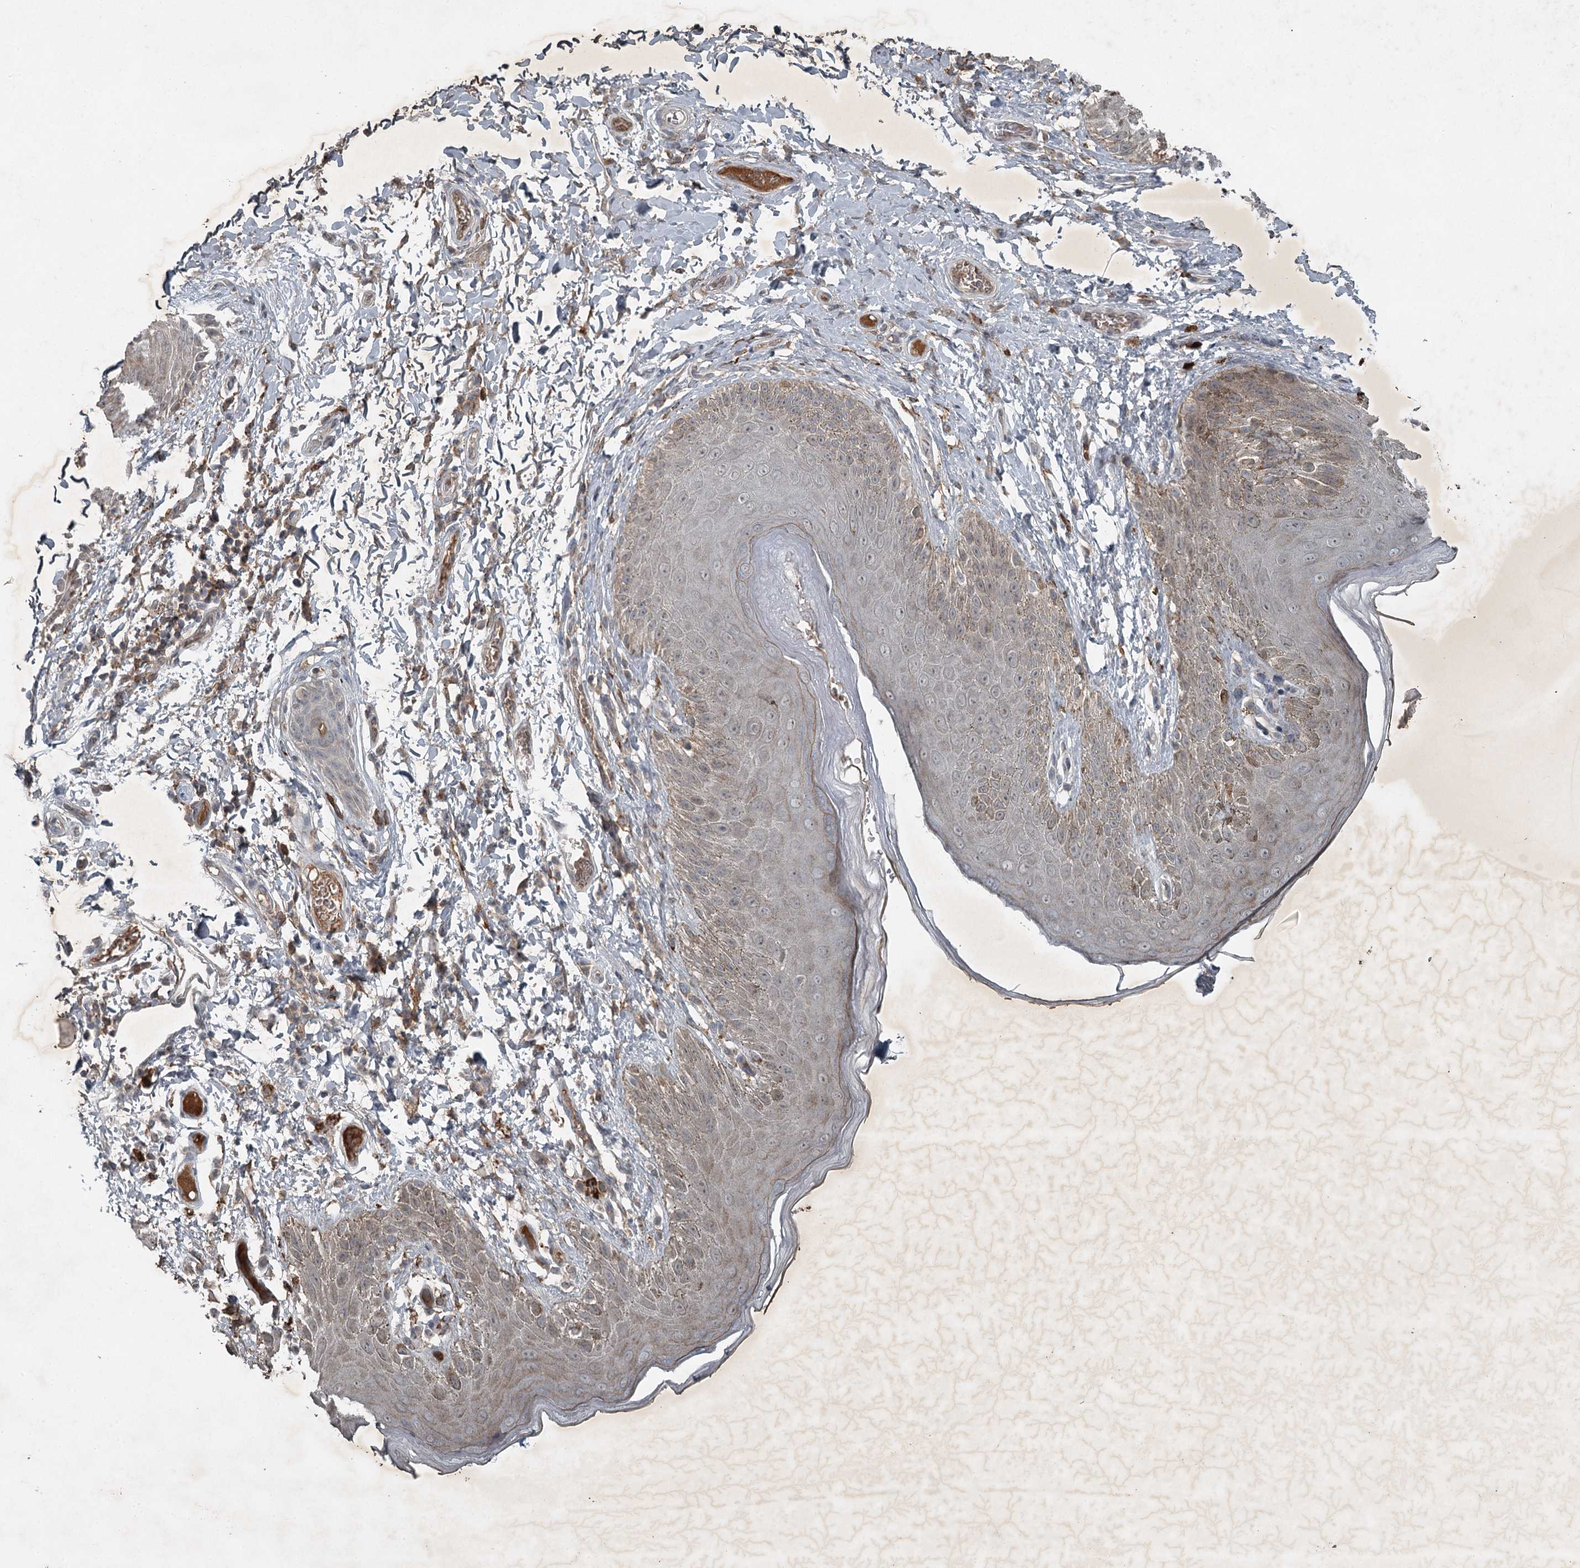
{"staining": {"intensity": "weak", "quantity": "25%-75%", "location": "cytoplasmic/membranous"}, "tissue": "skin", "cell_type": "Epidermal cells", "image_type": "normal", "snomed": [{"axis": "morphology", "description": "Normal tissue, NOS"}, {"axis": "topography", "description": "Anal"}], "caption": "This image displays benign skin stained with IHC to label a protein in brown. The cytoplasmic/membranous of epidermal cells show weak positivity for the protein. Nuclei are counter-stained blue.", "gene": "SLC39A8", "patient": {"sex": "male", "age": 44}}